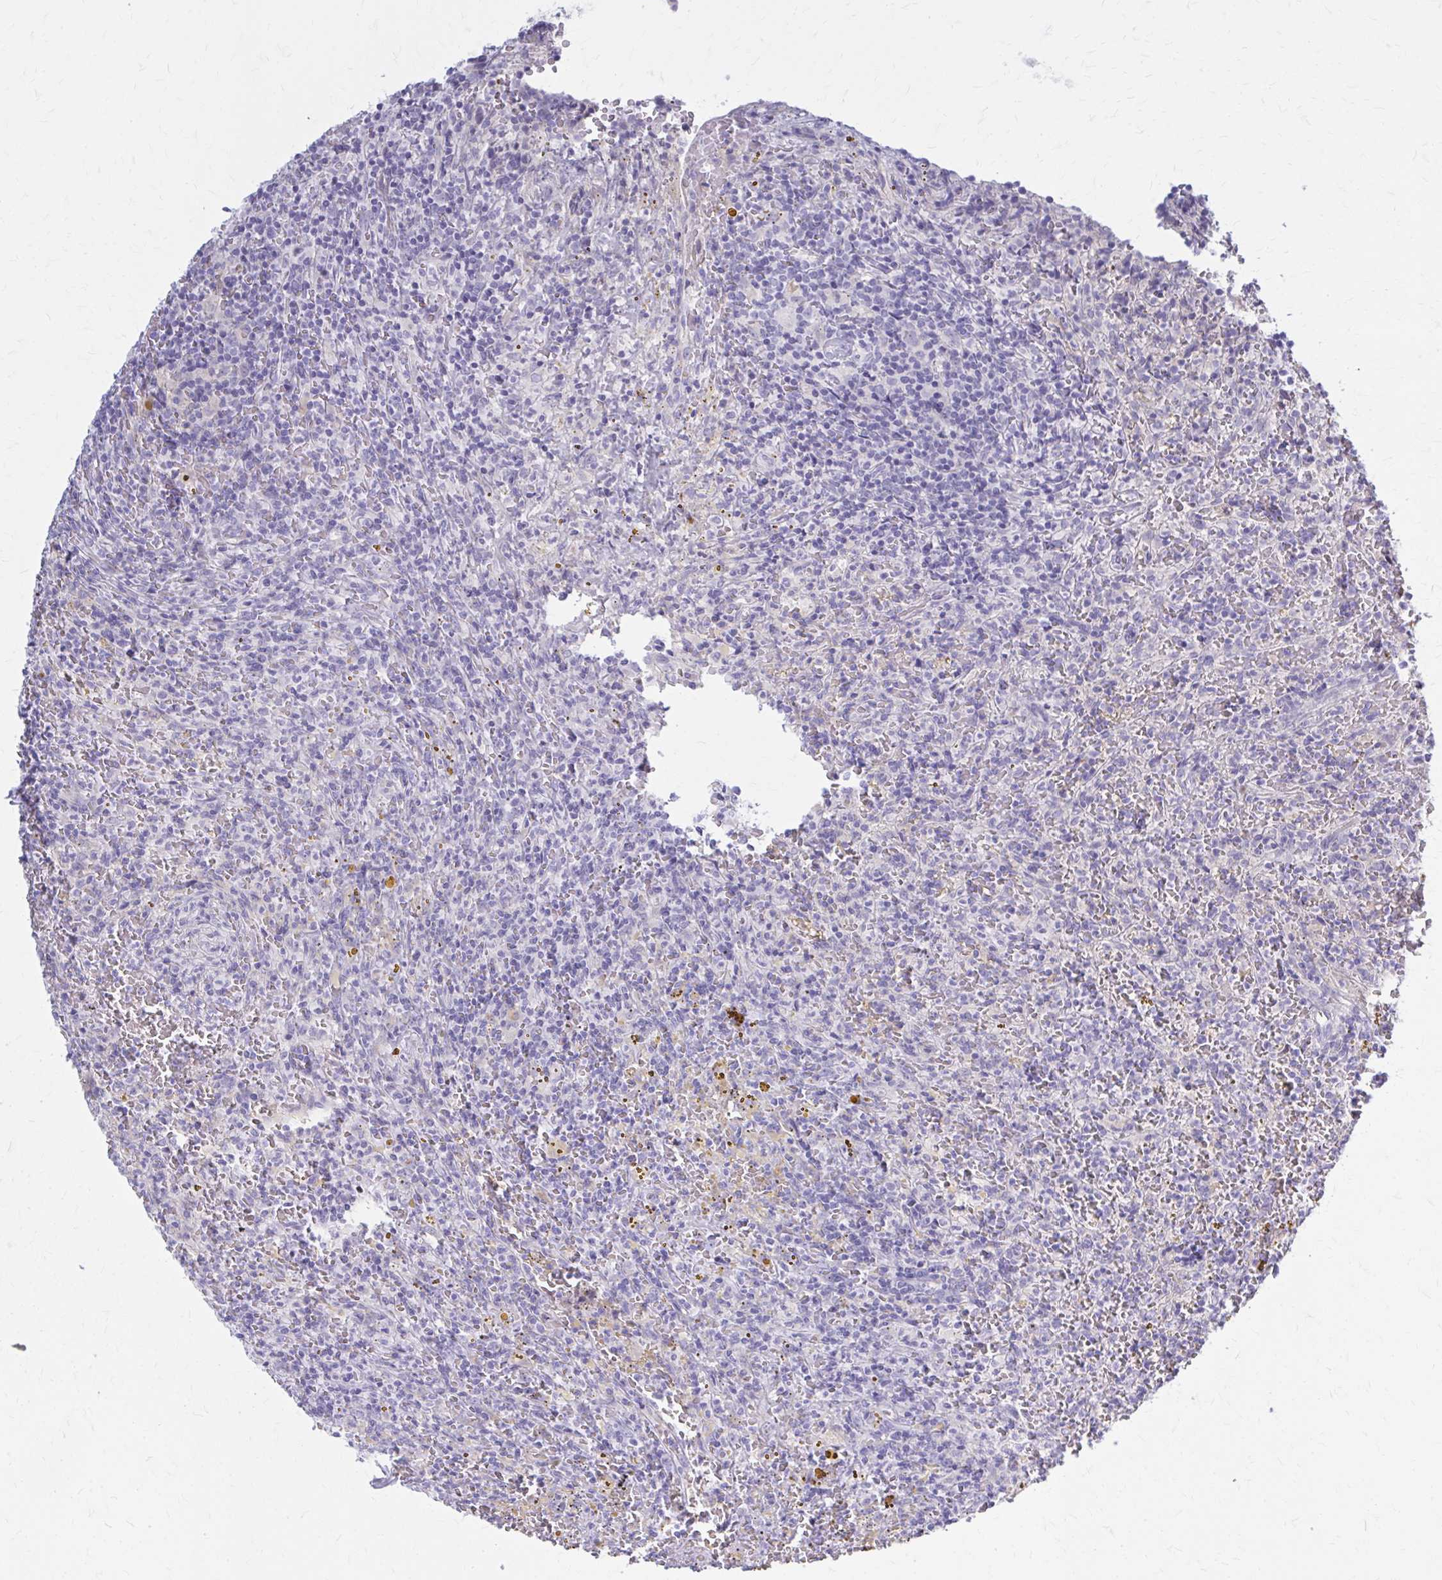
{"staining": {"intensity": "negative", "quantity": "none", "location": "none"}, "tissue": "lymphoma", "cell_type": "Tumor cells", "image_type": "cancer", "snomed": [{"axis": "morphology", "description": "Malignant lymphoma, non-Hodgkin's type, Low grade"}, {"axis": "topography", "description": "Spleen"}], "caption": "Tumor cells are negative for brown protein staining in low-grade malignant lymphoma, non-Hodgkin's type. (Brightfield microscopy of DAB (3,3'-diaminobenzidine) immunohistochemistry (IHC) at high magnification).", "gene": "SERPIND1", "patient": {"sex": "female", "age": 70}}